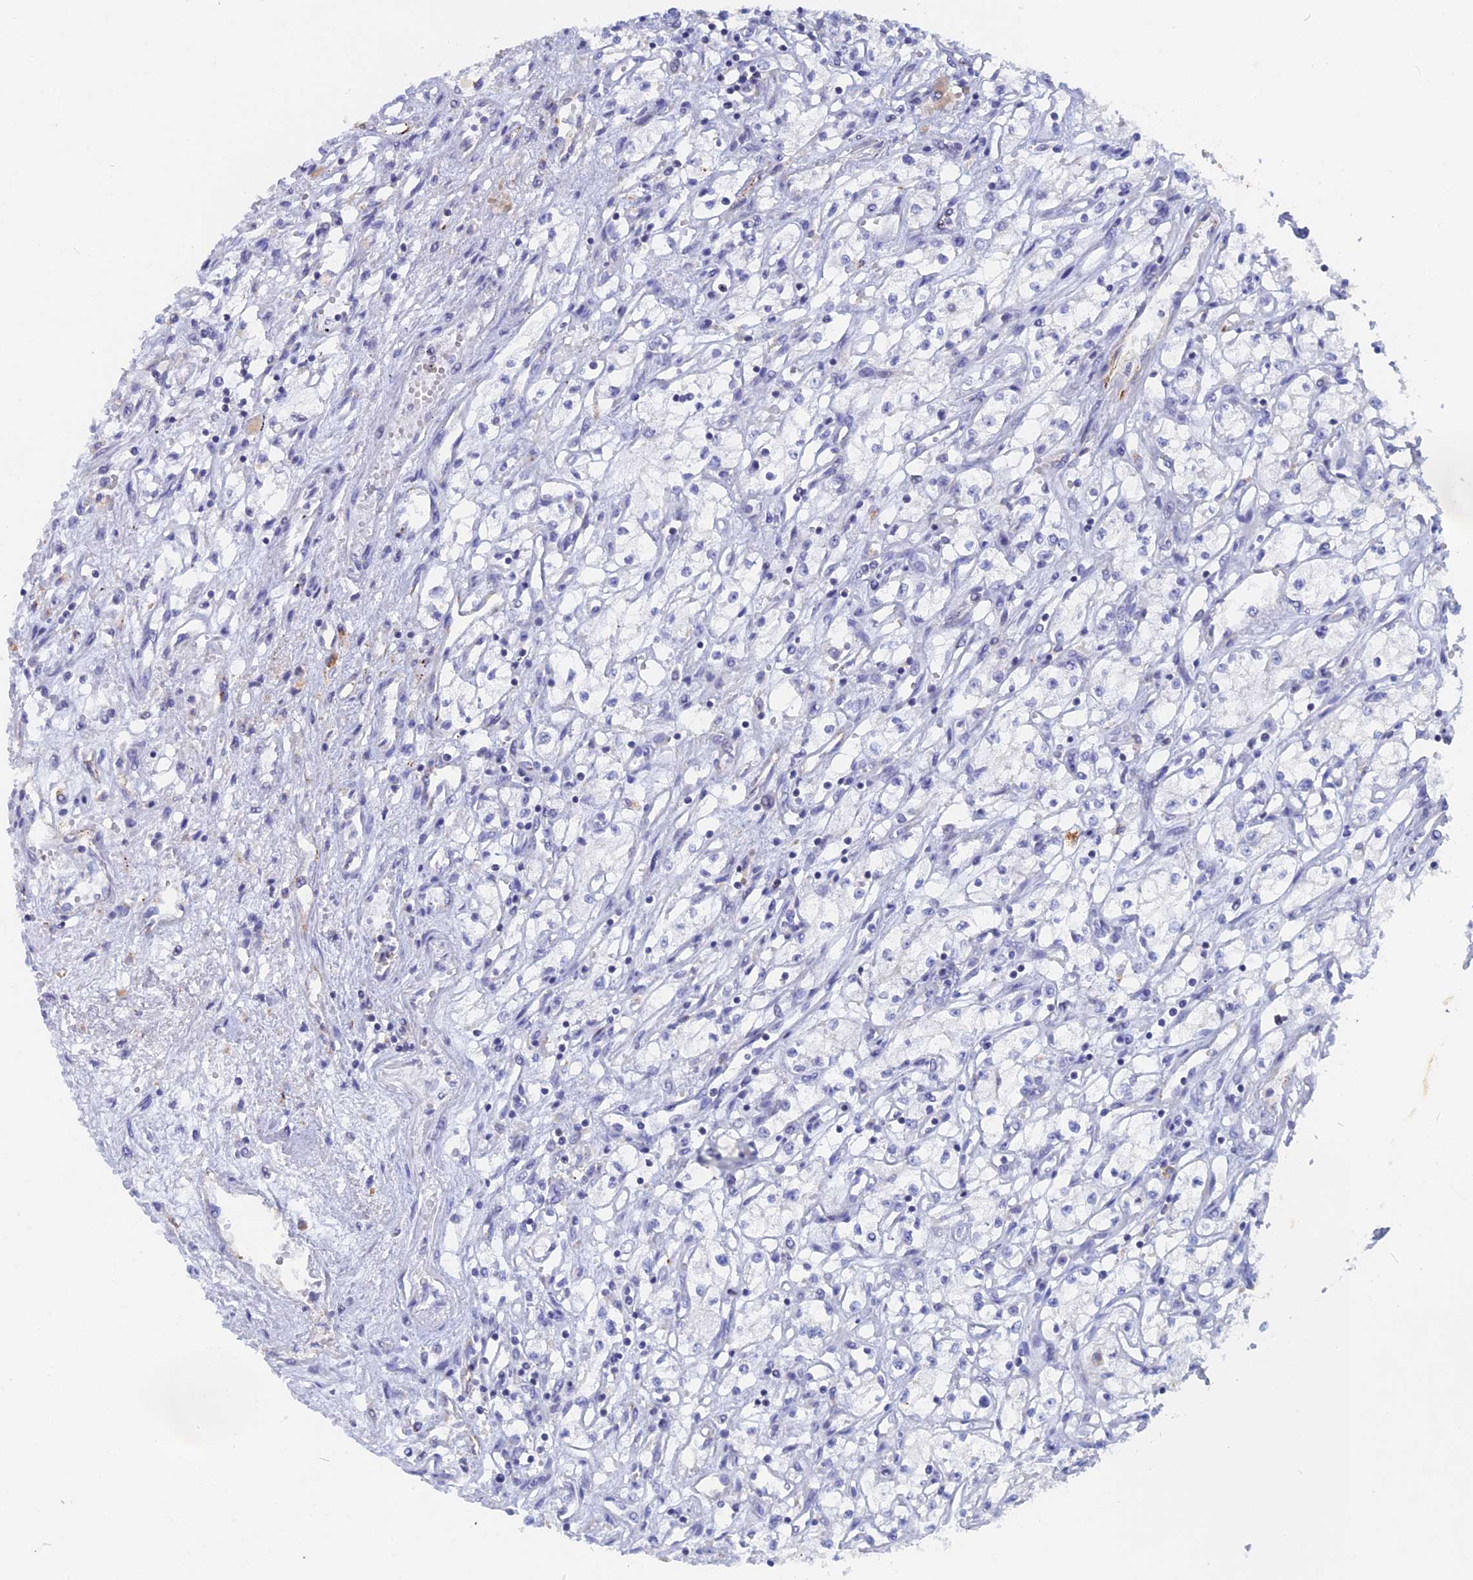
{"staining": {"intensity": "negative", "quantity": "none", "location": "none"}, "tissue": "renal cancer", "cell_type": "Tumor cells", "image_type": "cancer", "snomed": [{"axis": "morphology", "description": "Adenocarcinoma, NOS"}, {"axis": "topography", "description": "Kidney"}], "caption": "Tumor cells are negative for brown protein staining in renal adenocarcinoma. The staining is performed using DAB brown chromogen with nuclei counter-stained in using hematoxylin.", "gene": "ACP7", "patient": {"sex": "male", "age": 59}}